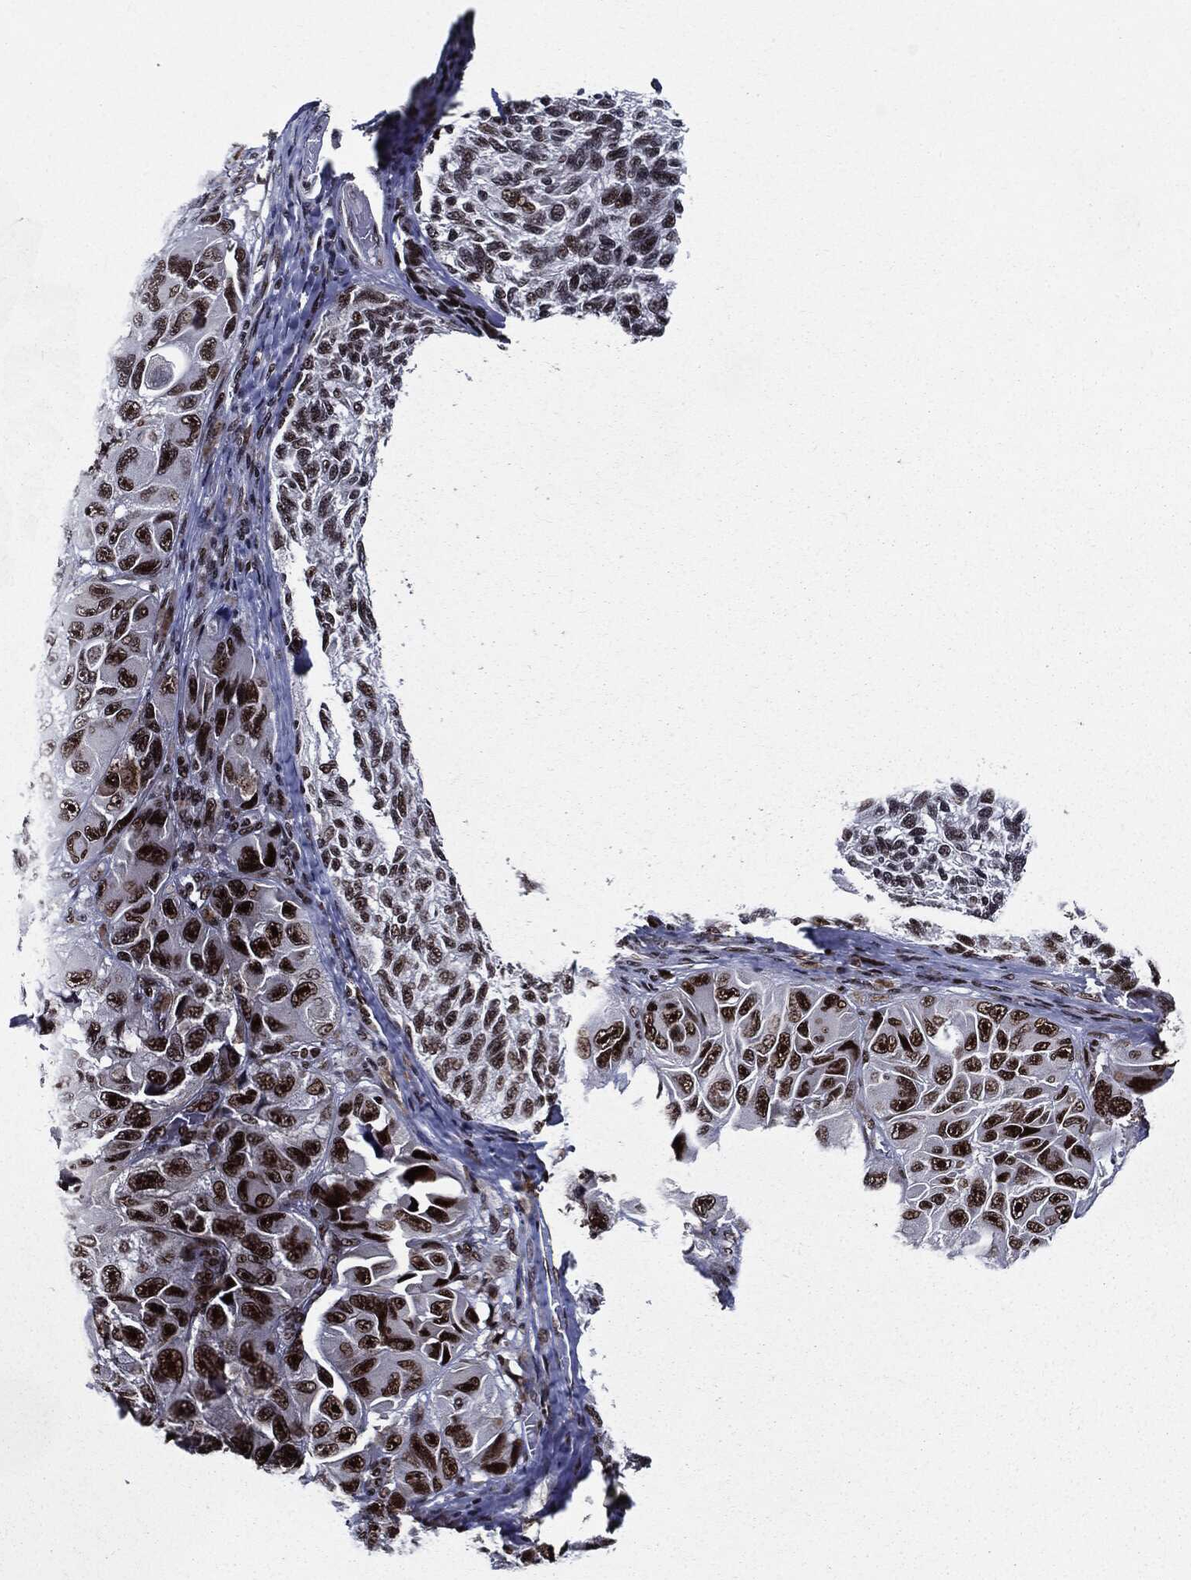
{"staining": {"intensity": "strong", "quantity": ">75%", "location": "nuclear"}, "tissue": "melanoma", "cell_type": "Tumor cells", "image_type": "cancer", "snomed": [{"axis": "morphology", "description": "Malignant melanoma, NOS"}, {"axis": "topography", "description": "Skin"}], "caption": "A high amount of strong nuclear expression is present in about >75% of tumor cells in melanoma tissue.", "gene": "ZFP91", "patient": {"sex": "female", "age": 73}}